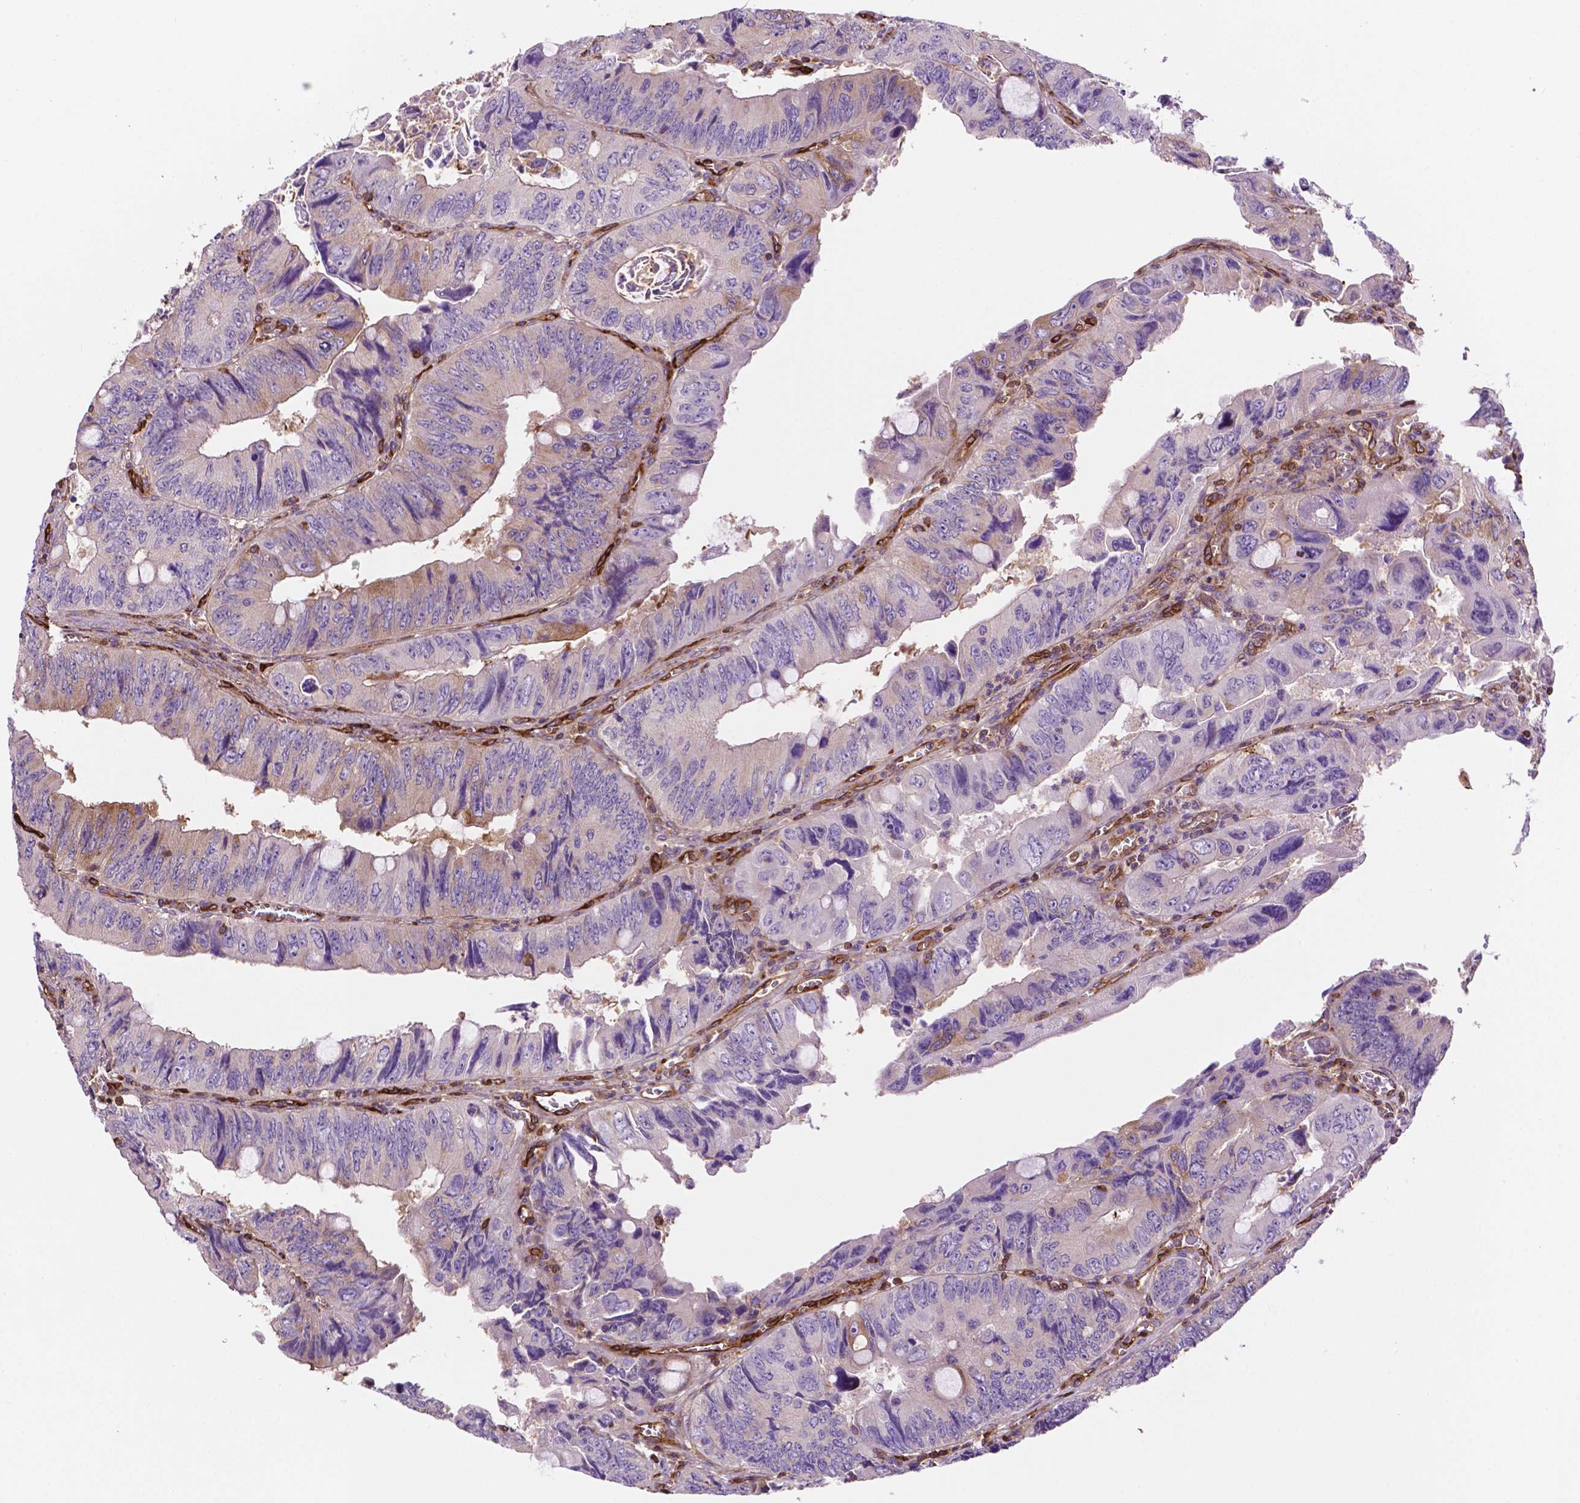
{"staining": {"intensity": "negative", "quantity": "none", "location": "none"}, "tissue": "colorectal cancer", "cell_type": "Tumor cells", "image_type": "cancer", "snomed": [{"axis": "morphology", "description": "Adenocarcinoma, NOS"}, {"axis": "topography", "description": "Colon"}], "caption": "Immunohistochemistry photomicrograph of neoplastic tissue: colorectal cancer stained with DAB displays no significant protein staining in tumor cells.", "gene": "DCN", "patient": {"sex": "female", "age": 84}}